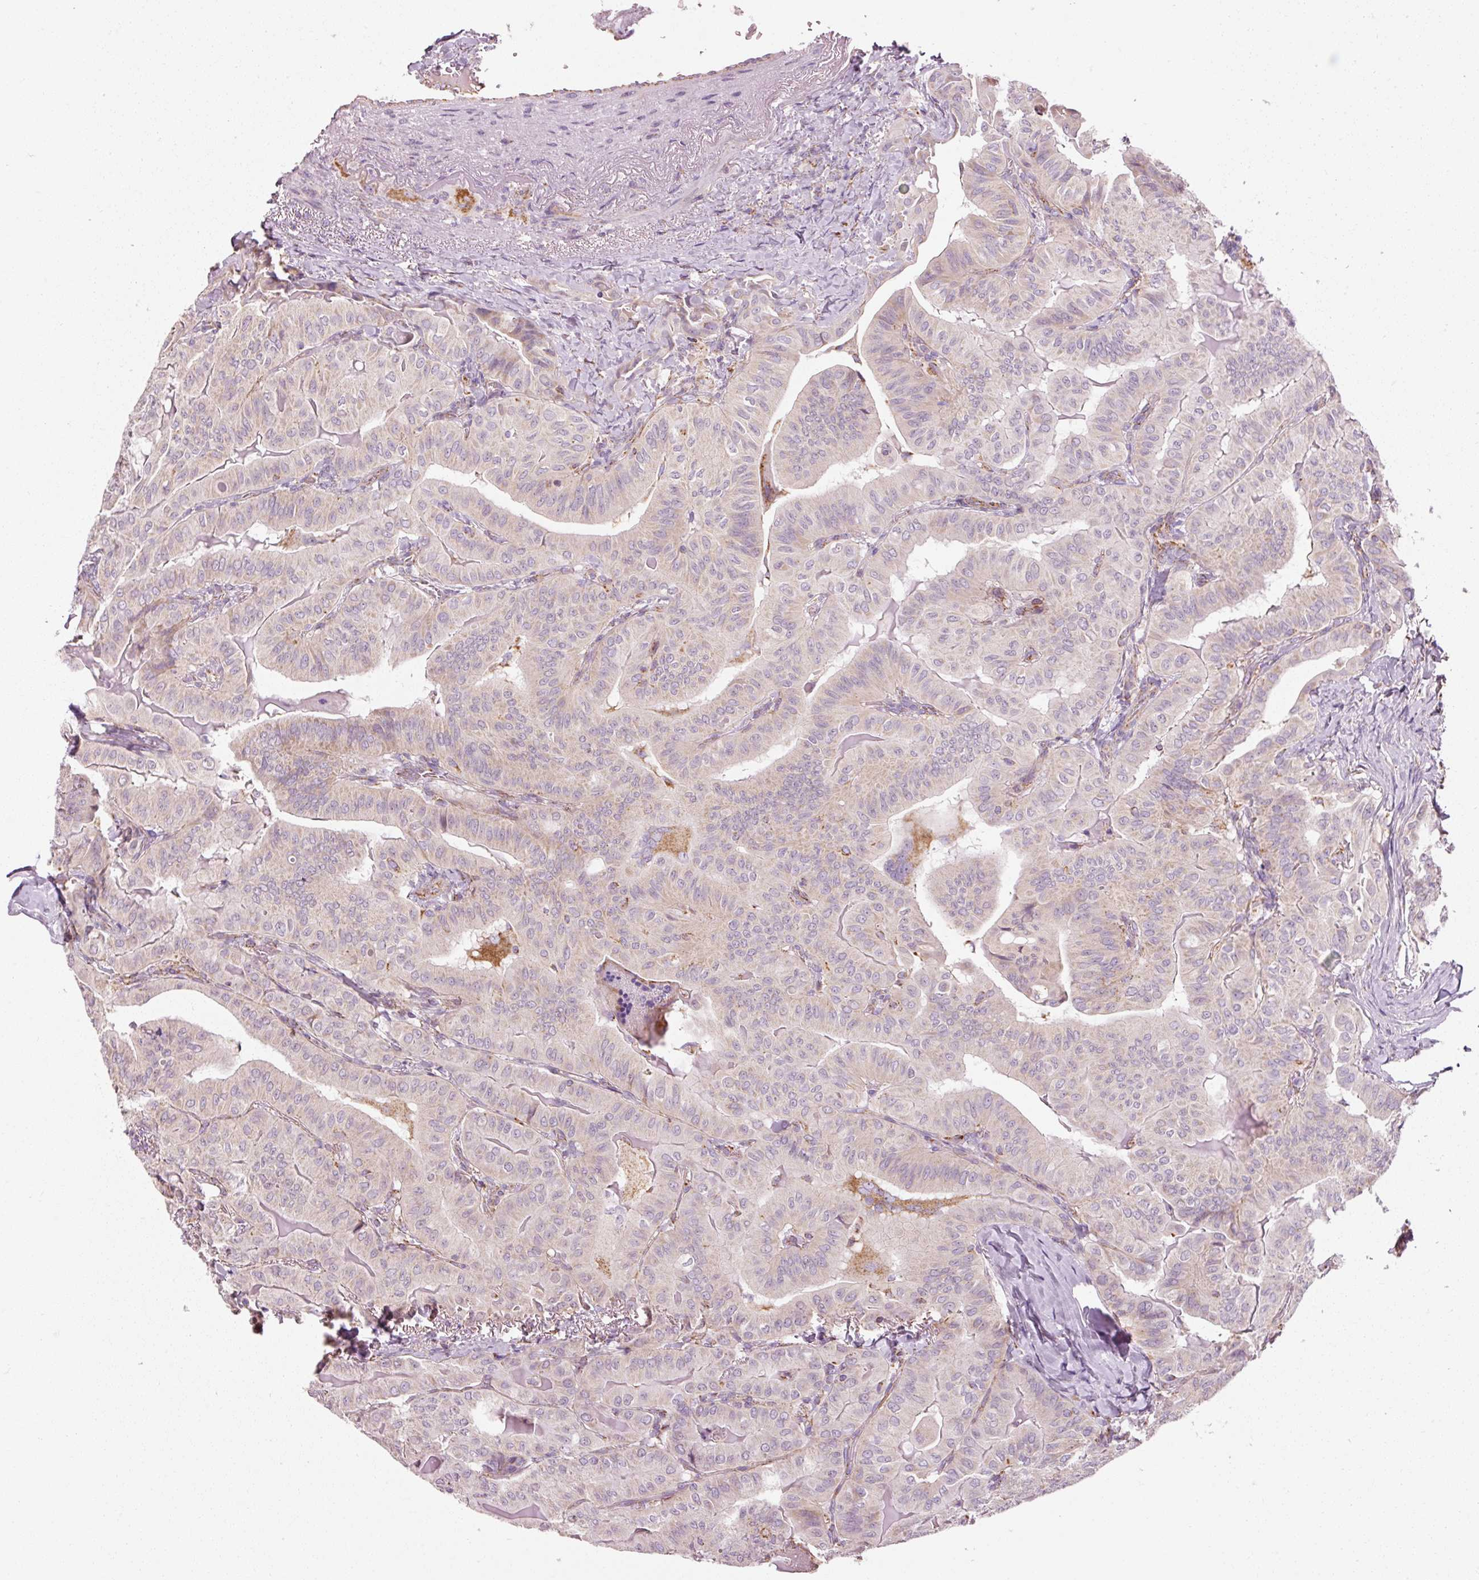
{"staining": {"intensity": "negative", "quantity": "none", "location": "none"}, "tissue": "thyroid cancer", "cell_type": "Tumor cells", "image_type": "cancer", "snomed": [{"axis": "morphology", "description": "Papillary adenocarcinoma, NOS"}, {"axis": "topography", "description": "Thyroid gland"}], "caption": "Protein analysis of papillary adenocarcinoma (thyroid) reveals no significant staining in tumor cells. Nuclei are stained in blue.", "gene": "NDUFB4", "patient": {"sex": "female", "age": 68}}